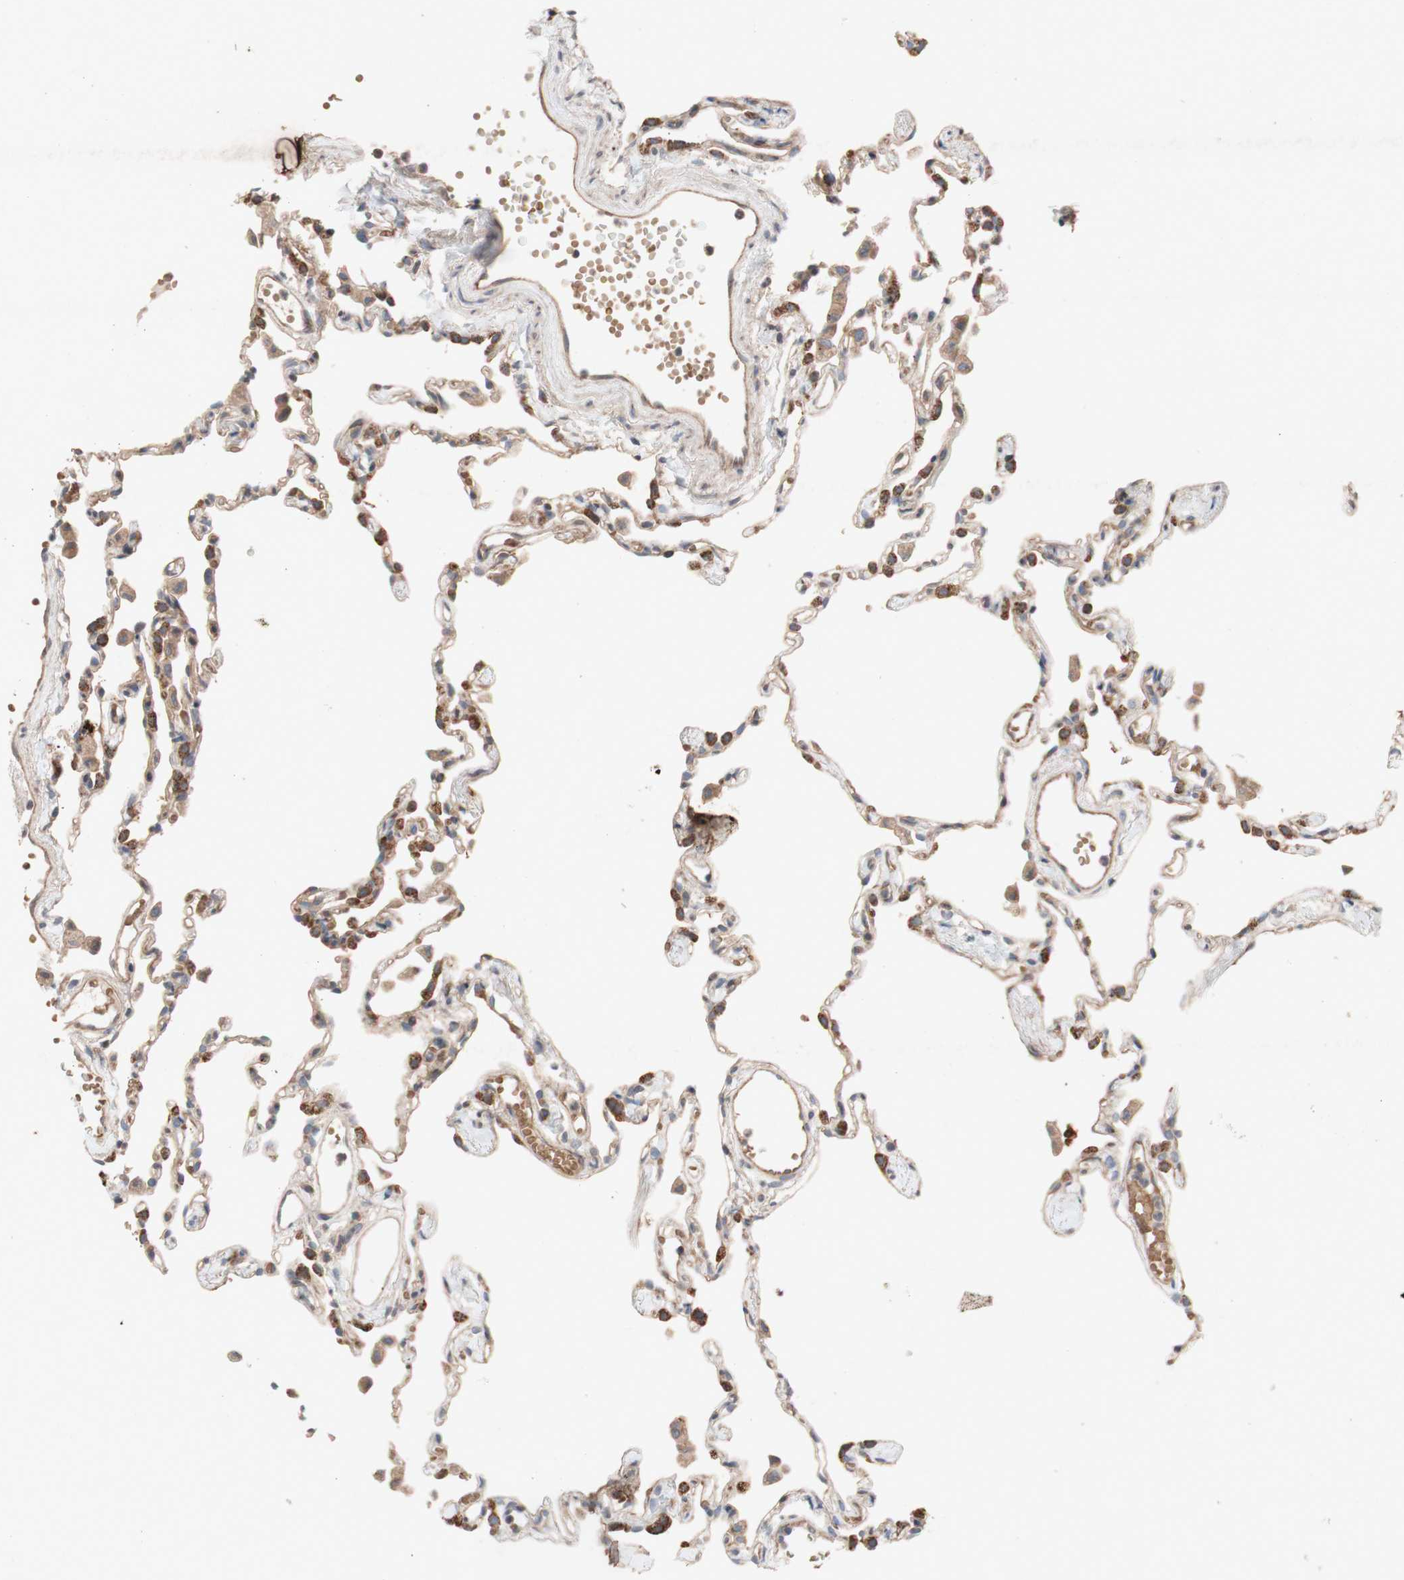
{"staining": {"intensity": "strong", "quantity": "<25%", "location": "cytoplasmic/membranous"}, "tissue": "lung", "cell_type": "Alveolar cells", "image_type": "normal", "snomed": [{"axis": "morphology", "description": "Normal tissue, NOS"}, {"axis": "topography", "description": "Lung"}], "caption": "Immunohistochemistry (IHC) staining of normal lung, which displays medium levels of strong cytoplasmic/membranous staining in about <25% of alveolar cells indicating strong cytoplasmic/membranous protein positivity. The staining was performed using DAB (3,3'-diaminobenzidine) (brown) for protein detection and nuclei were counterstained in hematoxylin (blue).", "gene": "TST", "patient": {"sex": "female", "age": 49}}